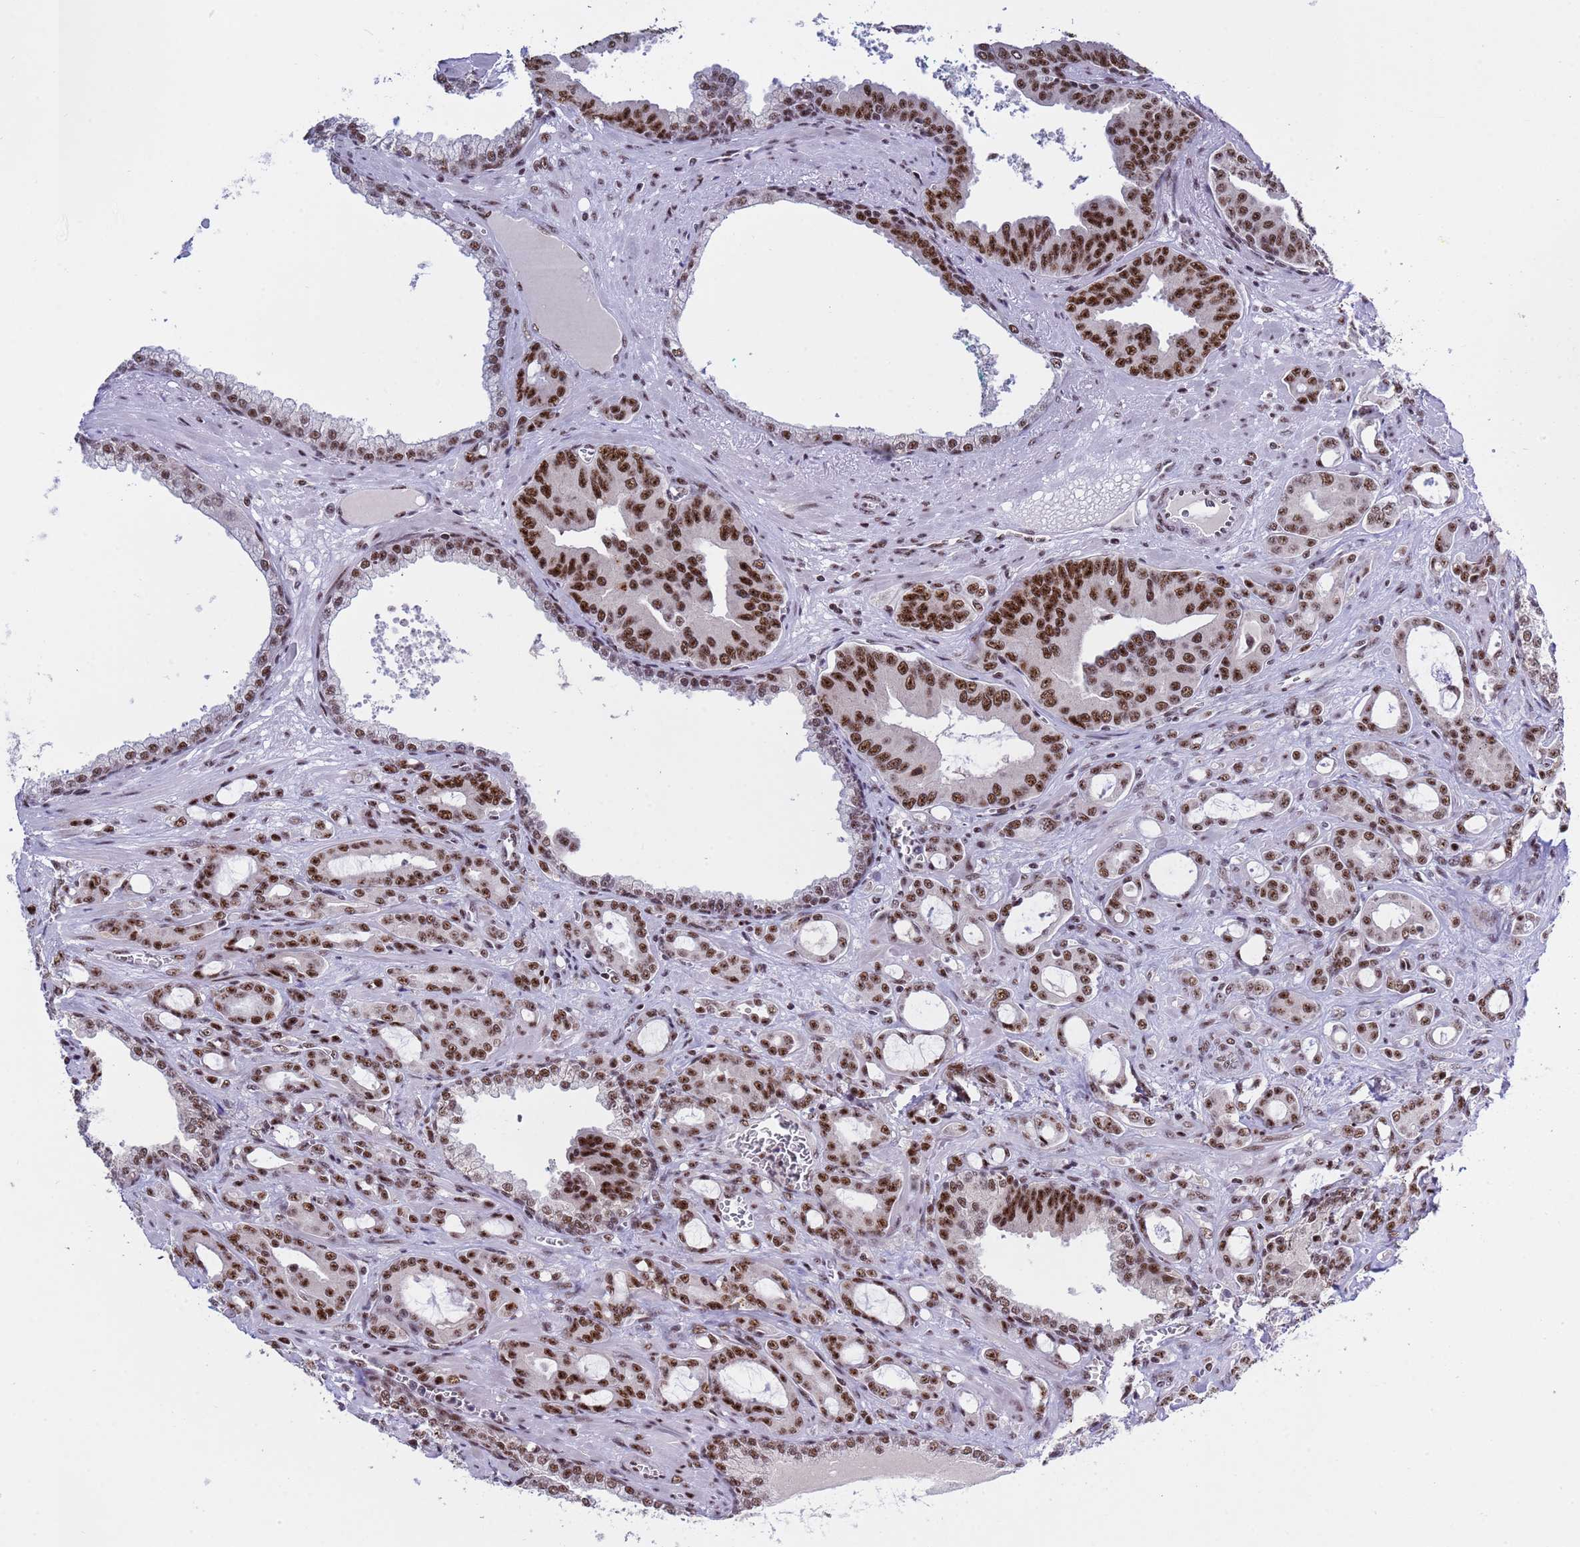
{"staining": {"intensity": "strong", "quantity": ">75%", "location": "nuclear"}, "tissue": "prostate cancer", "cell_type": "Tumor cells", "image_type": "cancer", "snomed": [{"axis": "morphology", "description": "Adenocarcinoma, High grade"}, {"axis": "topography", "description": "Prostate"}], "caption": "Immunohistochemical staining of human high-grade adenocarcinoma (prostate) displays high levels of strong nuclear positivity in approximately >75% of tumor cells.", "gene": "THOC2", "patient": {"sex": "male", "age": 72}}